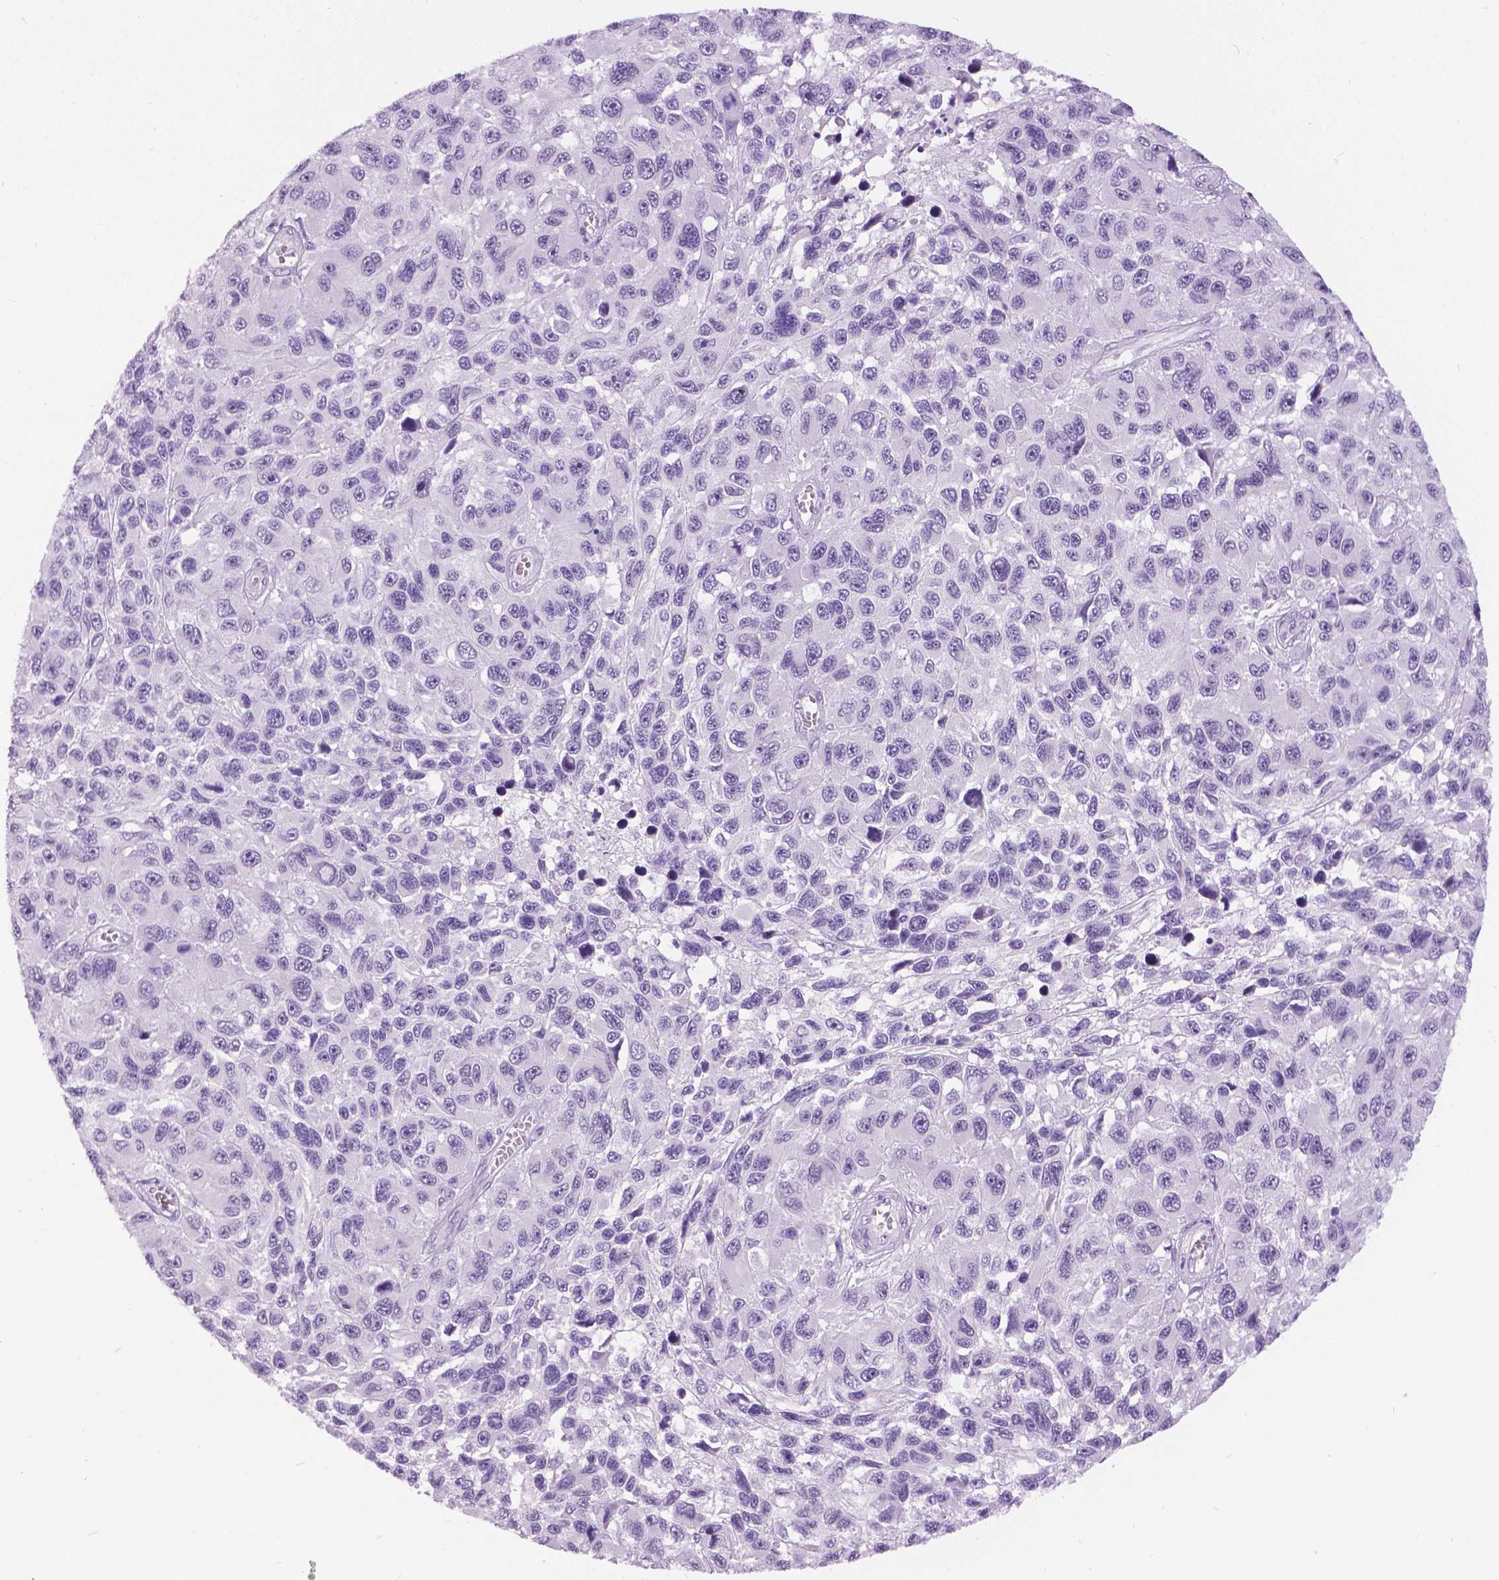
{"staining": {"intensity": "negative", "quantity": "none", "location": "none"}, "tissue": "melanoma", "cell_type": "Tumor cells", "image_type": "cancer", "snomed": [{"axis": "morphology", "description": "Malignant melanoma, NOS"}, {"axis": "topography", "description": "Skin"}], "caption": "The micrograph exhibits no staining of tumor cells in melanoma. (Brightfield microscopy of DAB immunohistochemistry (IHC) at high magnification).", "gene": "MYOM1", "patient": {"sex": "male", "age": 53}}